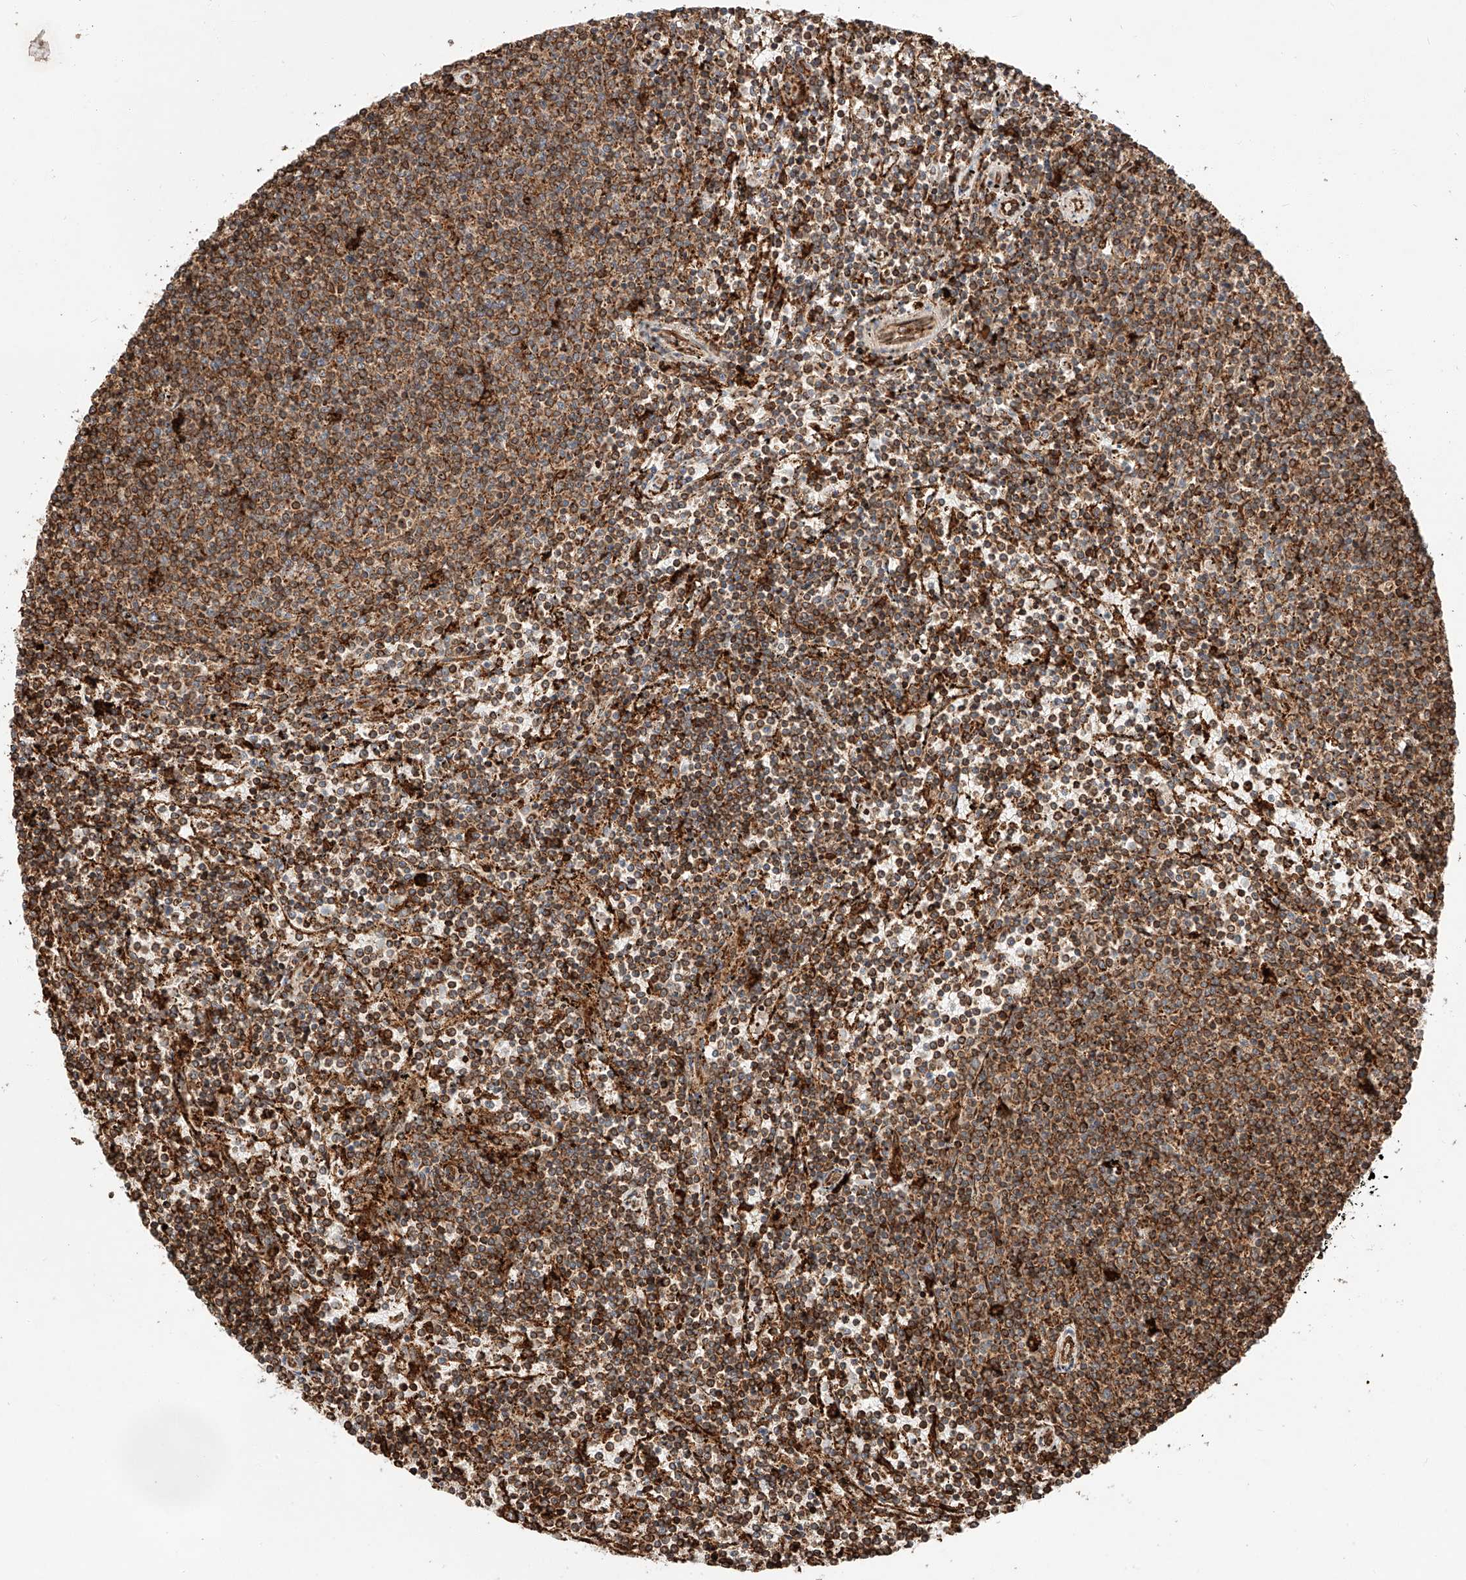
{"staining": {"intensity": "moderate", "quantity": ">75%", "location": "cytoplasmic/membranous"}, "tissue": "lymphoma", "cell_type": "Tumor cells", "image_type": "cancer", "snomed": [{"axis": "morphology", "description": "Malignant lymphoma, non-Hodgkin's type, Low grade"}, {"axis": "topography", "description": "Spleen"}], "caption": "Immunohistochemistry (IHC) of low-grade malignant lymphoma, non-Hodgkin's type reveals medium levels of moderate cytoplasmic/membranous expression in approximately >75% of tumor cells.", "gene": "ZNF84", "patient": {"sex": "female", "age": 50}}